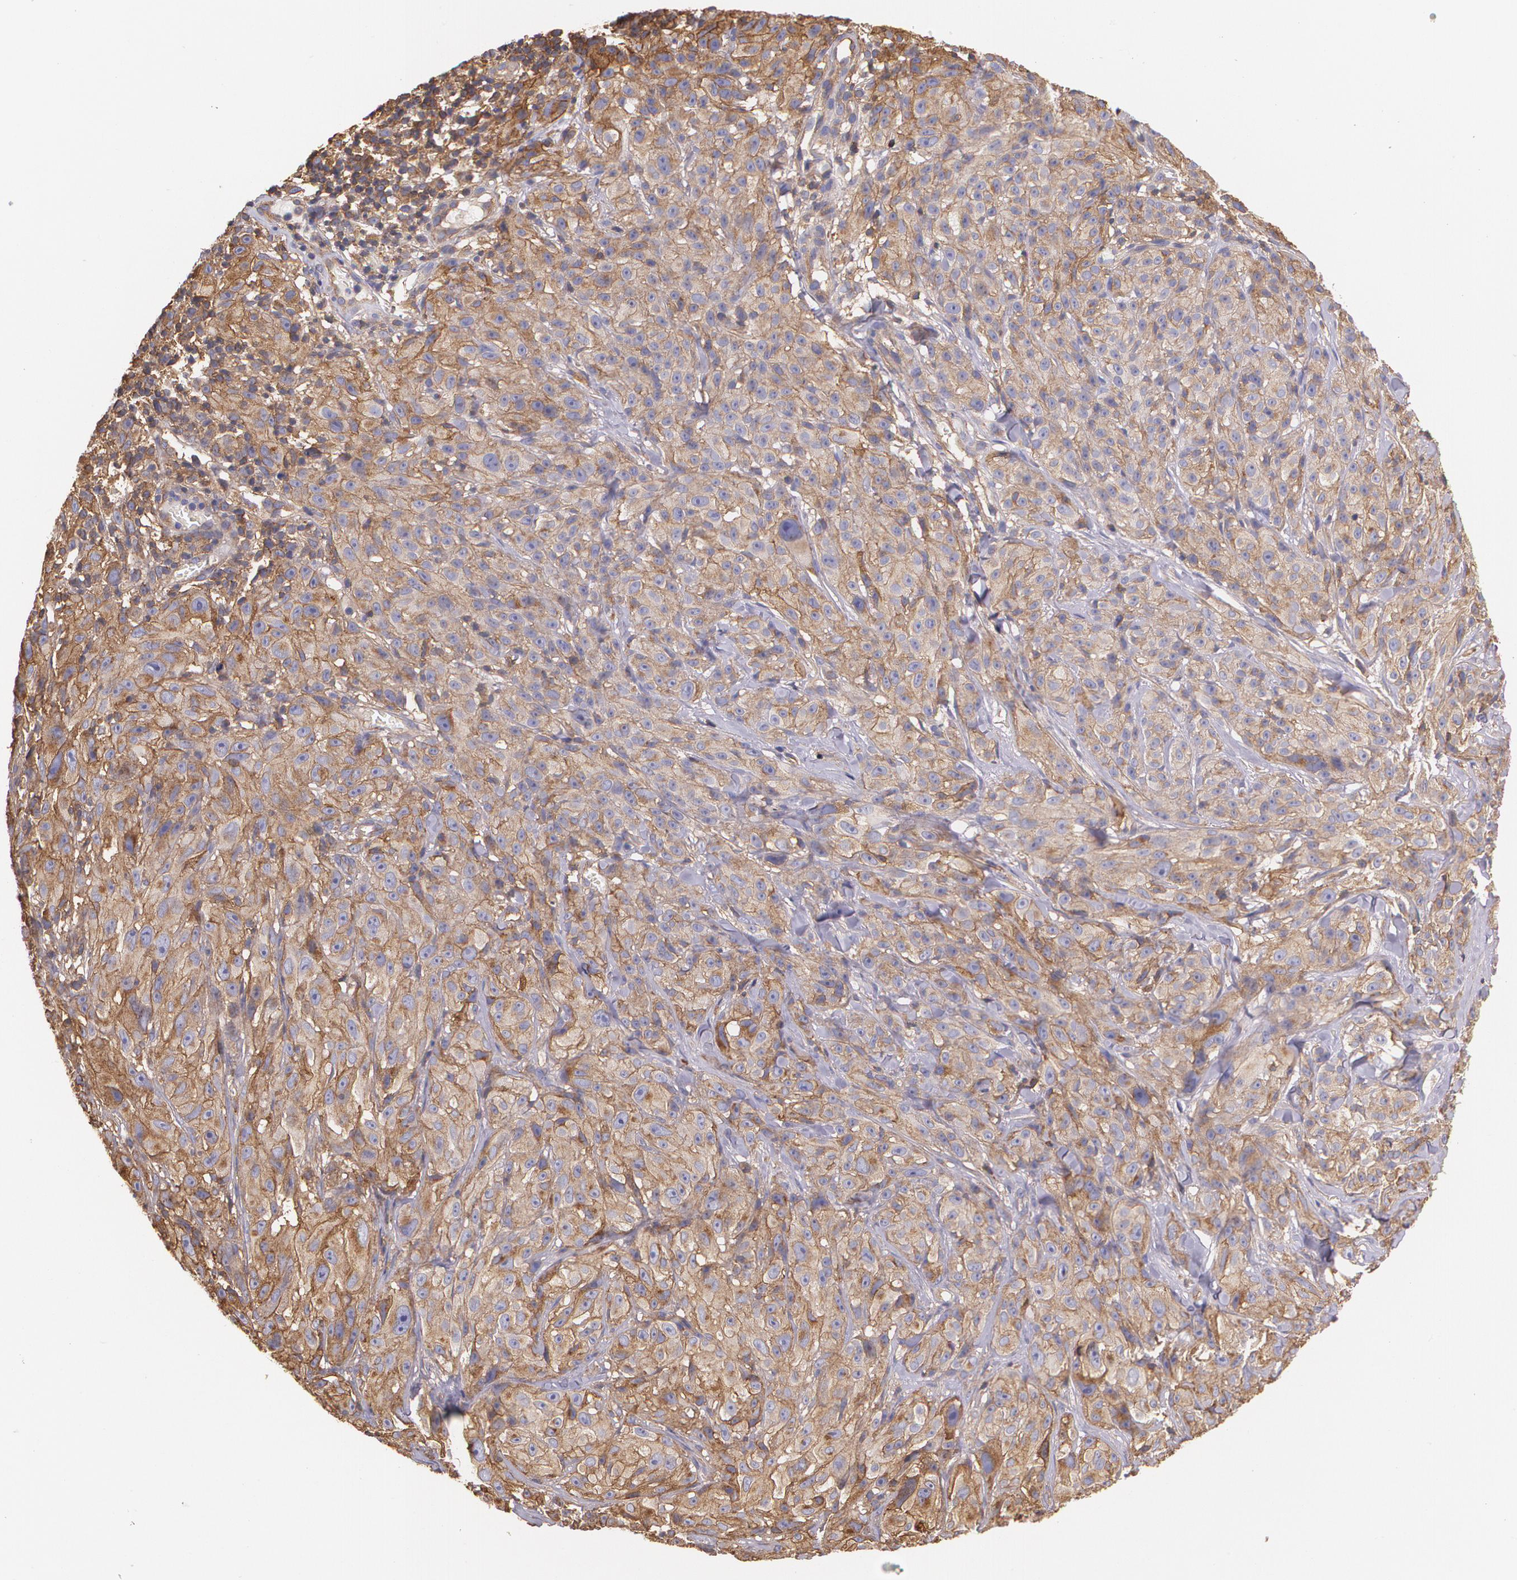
{"staining": {"intensity": "moderate", "quantity": ">75%", "location": "cytoplasmic/membranous"}, "tissue": "melanoma", "cell_type": "Tumor cells", "image_type": "cancer", "snomed": [{"axis": "morphology", "description": "Malignant melanoma, NOS"}, {"axis": "topography", "description": "Skin"}], "caption": "IHC photomicrograph of neoplastic tissue: human melanoma stained using immunohistochemistry (IHC) shows medium levels of moderate protein expression localized specifically in the cytoplasmic/membranous of tumor cells, appearing as a cytoplasmic/membranous brown color.", "gene": "B2M", "patient": {"sex": "male", "age": 56}}